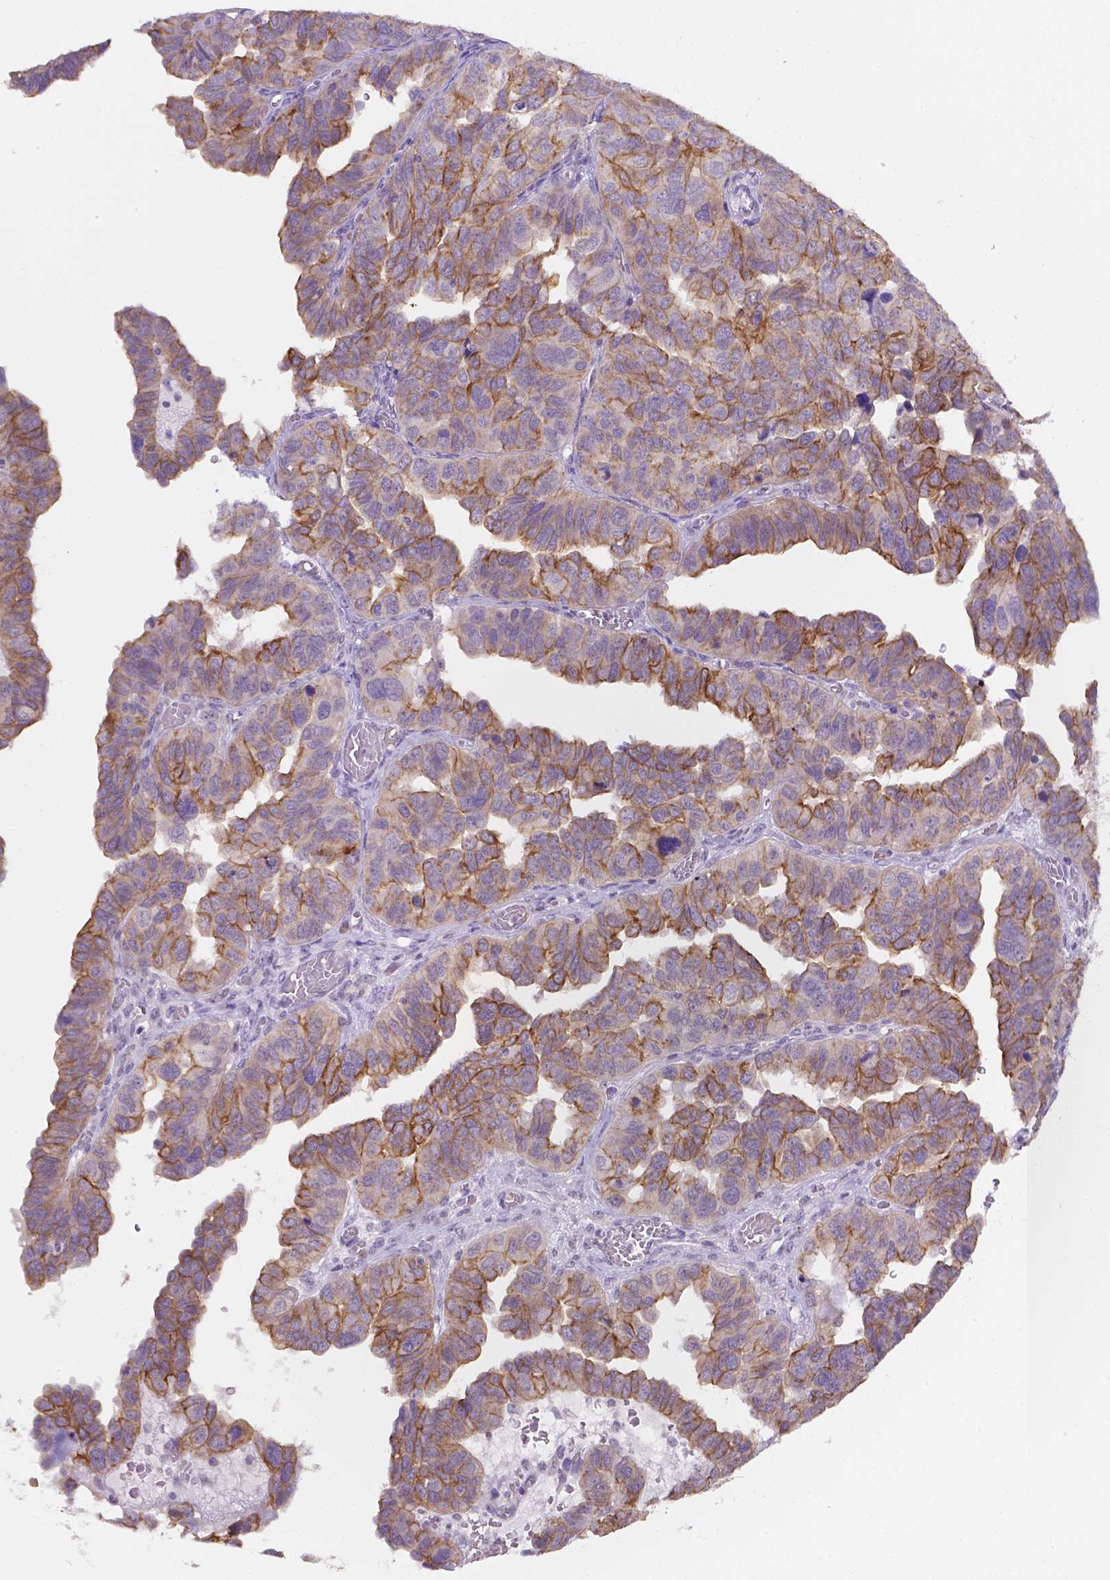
{"staining": {"intensity": "moderate", "quantity": "<25%", "location": "cytoplasmic/membranous"}, "tissue": "ovarian cancer", "cell_type": "Tumor cells", "image_type": "cancer", "snomed": [{"axis": "morphology", "description": "Cystadenocarcinoma, serous, NOS"}, {"axis": "topography", "description": "Ovary"}], "caption": "Protein analysis of ovarian serous cystadenocarcinoma tissue reveals moderate cytoplasmic/membranous expression in about <25% of tumor cells.", "gene": "SHLD3", "patient": {"sex": "female", "age": 64}}